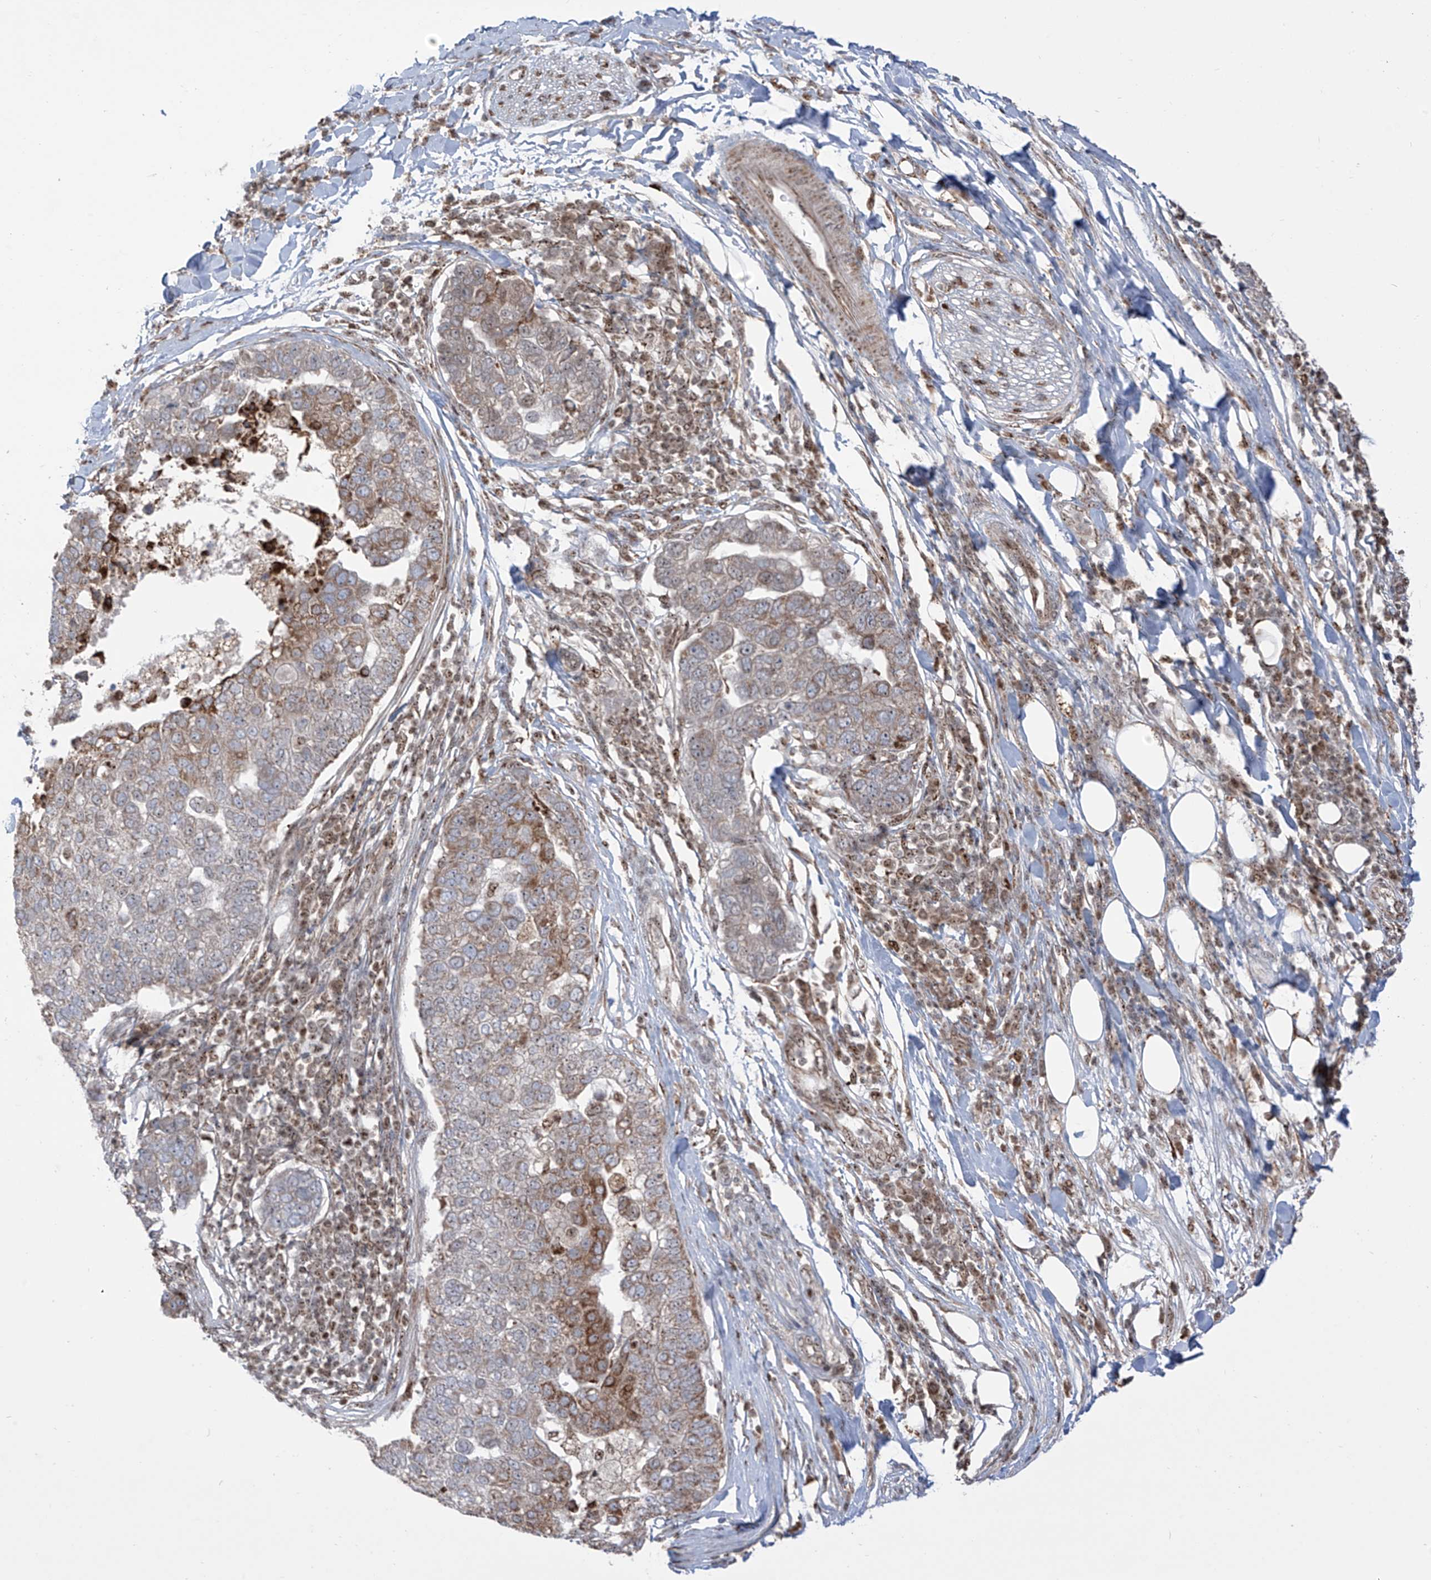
{"staining": {"intensity": "moderate", "quantity": "<25%", "location": "cytoplasmic/membranous"}, "tissue": "pancreatic cancer", "cell_type": "Tumor cells", "image_type": "cancer", "snomed": [{"axis": "morphology", "description": "Adenocarcinoma, NOS"}, {"axis": "topography", "description": "Pancreas"}], "caption": "This is an image of IHC staining of pancreatic cancer (adenocarcinoma), which shows moderate staining in the cytoplasmic/membranous of tumor cells.", "gene": "ZBTB8A", "patient": {"sex": "female", "age": 61}}